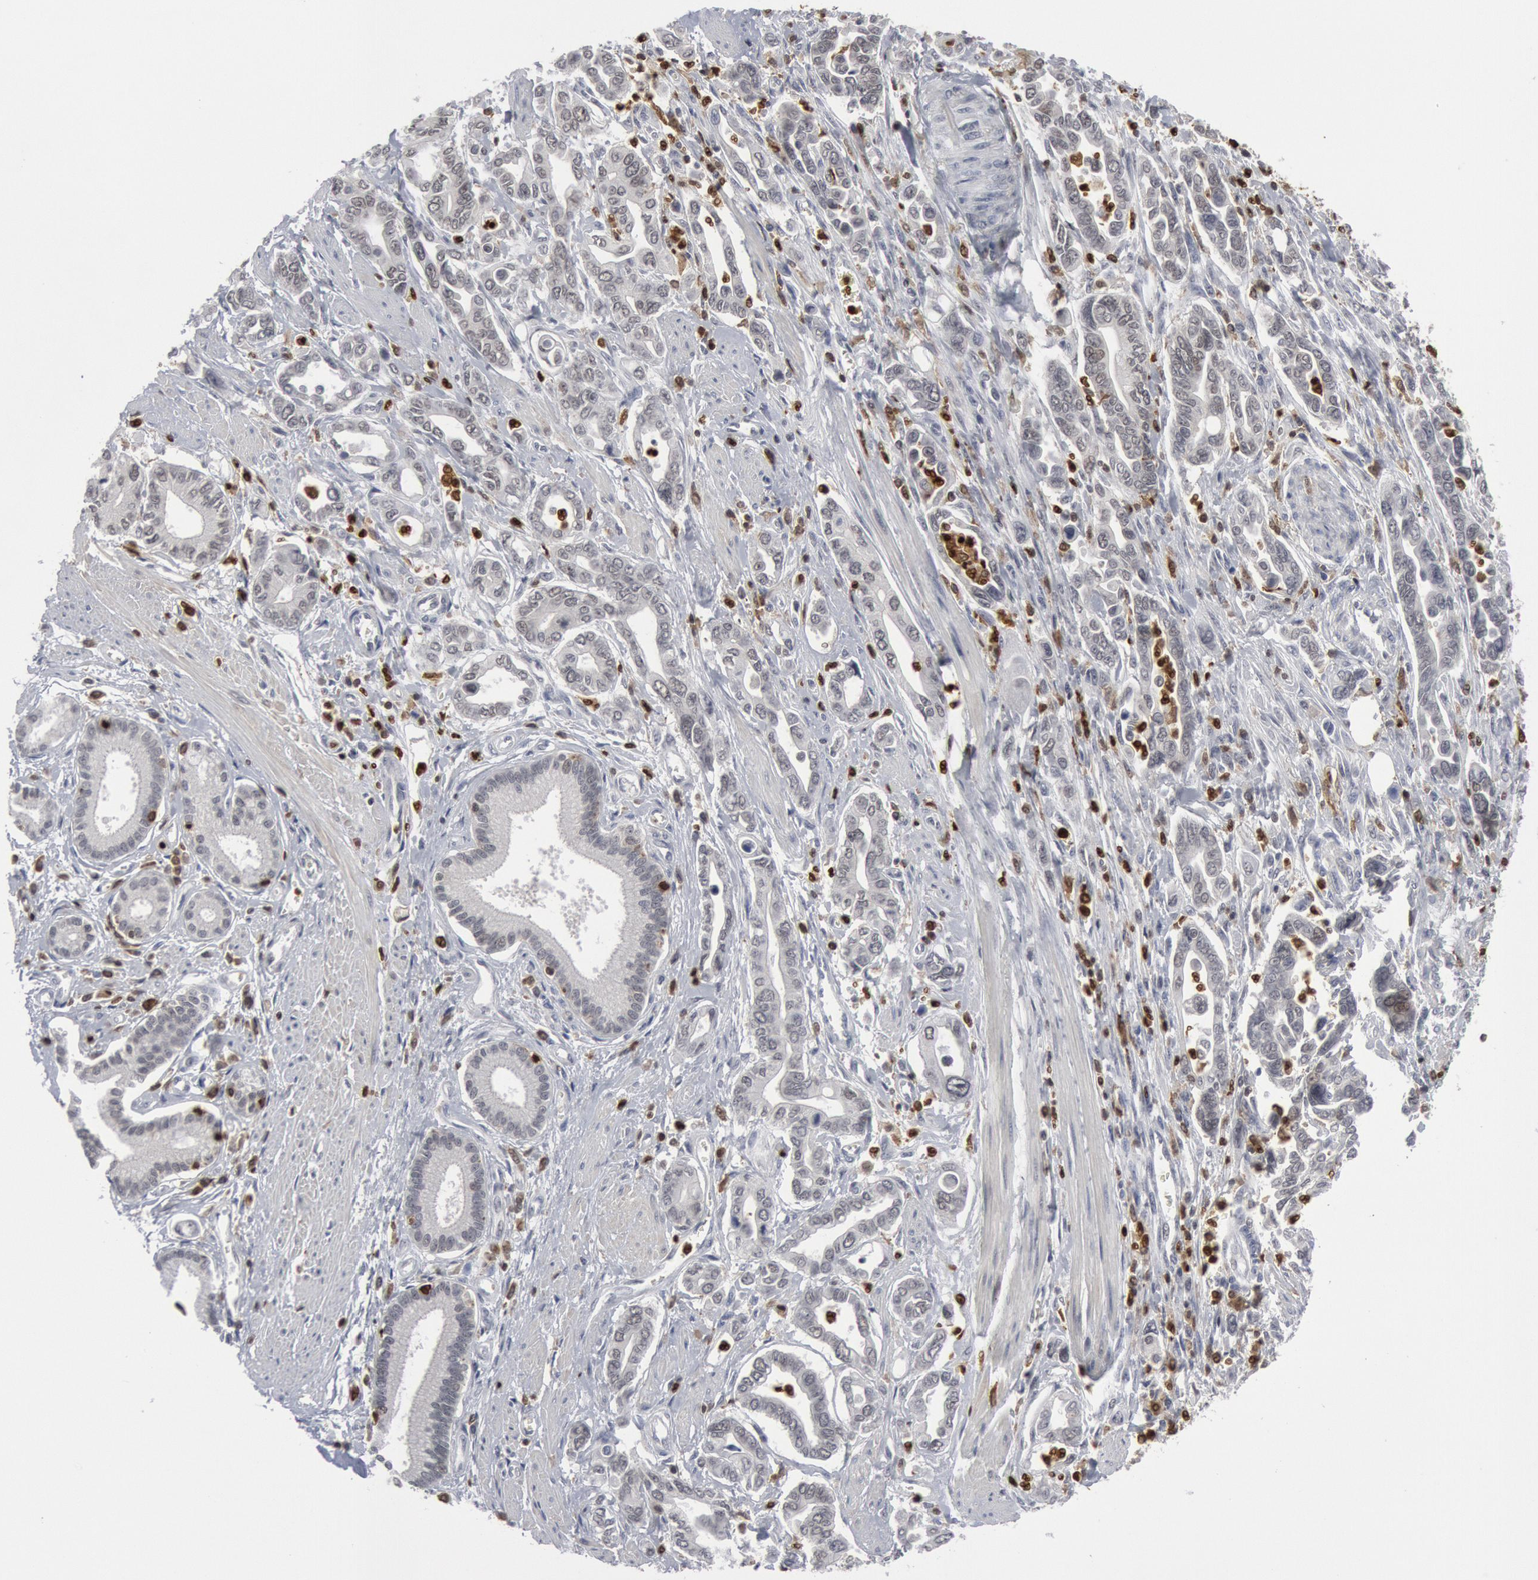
{"staining": {"intensity": "negative", "quantity": "none", "location": "none"}, "tissue": "pancreatic cancer", "cell_type": "Tumor cells", "image_type": "cancer", "snomed": [{"axis": "morphology", "description": "Adenocarcinoma, NOS"}, {"axis": "topography", "description": "Pancreas"}], "caption": "An image of pancreatic cancer (adenocarcinoma) stained for a protein reveals no brown staining in tumor cells.", "gene": "PTPN6", "patient": {"sex": "female", "age": 57}}